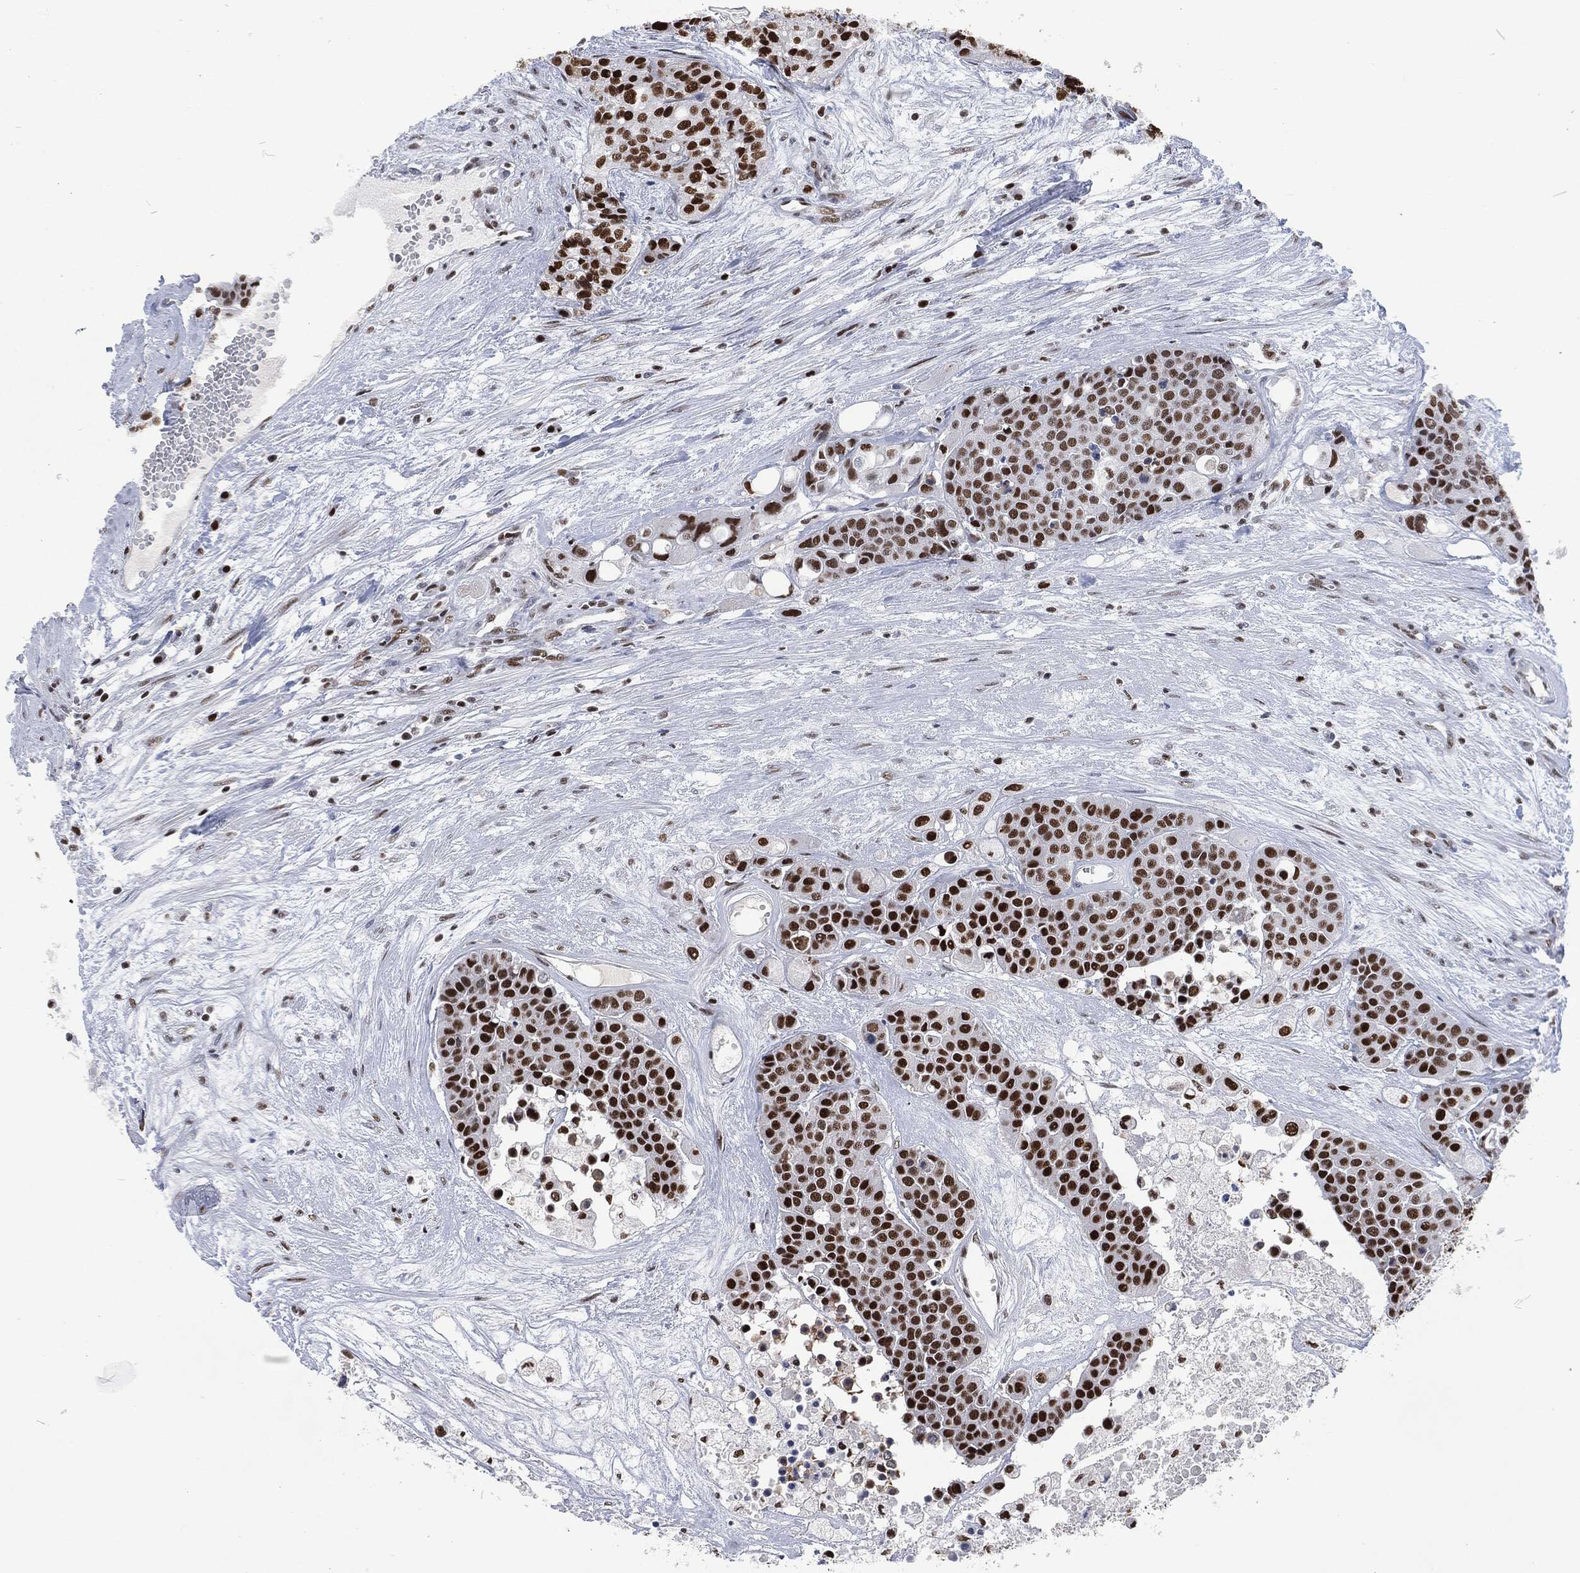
{"staining": {"intensity": "strong", "quantity": "25%-75%", "location": "nuclear"}, "tissue": "carcinoid", "cell_type": "Tumor cells", "image_type": "cancer", "snomed": [{"axis": "morphology", "description": "Carcinoid, malignant, NOS"}, {"axis": "topography", "description": "Colon"}], "caption": "This micrograph reveals immunohistochemistry (IHC) staining of human malignant carcinoid, with high strong nuclear expression in about 25%-75% of tumor cells.", "gene": "DCPS", "patient": {"sex": "male", "age": 81}}